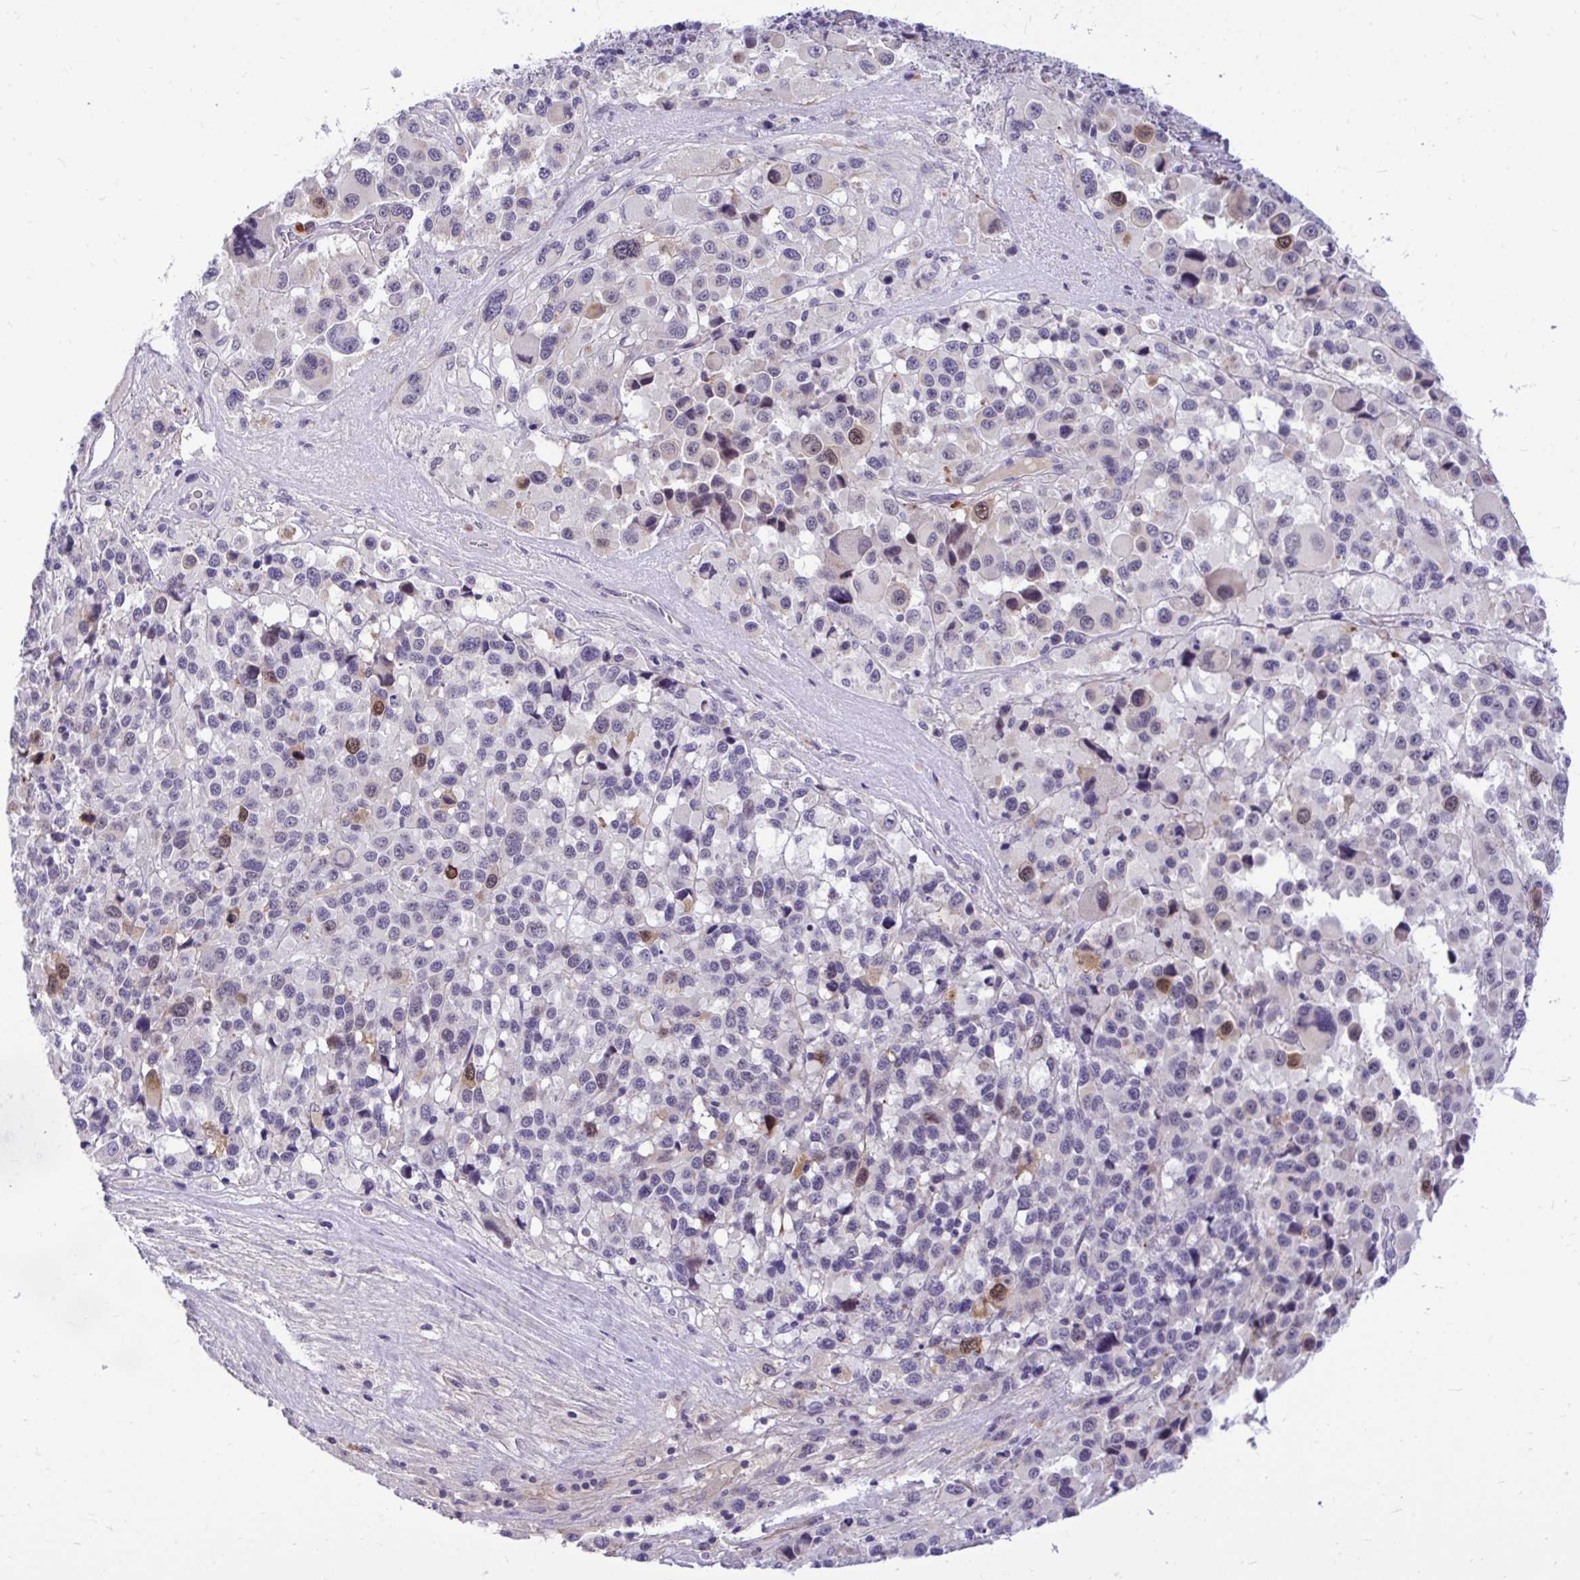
{"staining": {"intensity": "moderate", "quantity": "<25%", "location": "nuclear"}, "tissue": "melanoma", "cell_type": "Tumor cells", "image_type": "cancer", "snomed": [{"axis": "morphology", "description": "Malignant melanoma, Metastatic site"}, {"axis": "topography", "description": "Lymph node"}], "caption": "This is an image of immunohistochemistry staining of melanoma, which shows moderate staining in the nuclear of tumor cells.", "gene": "CDC20", "patient": {"sex": "female", "age": 65}}